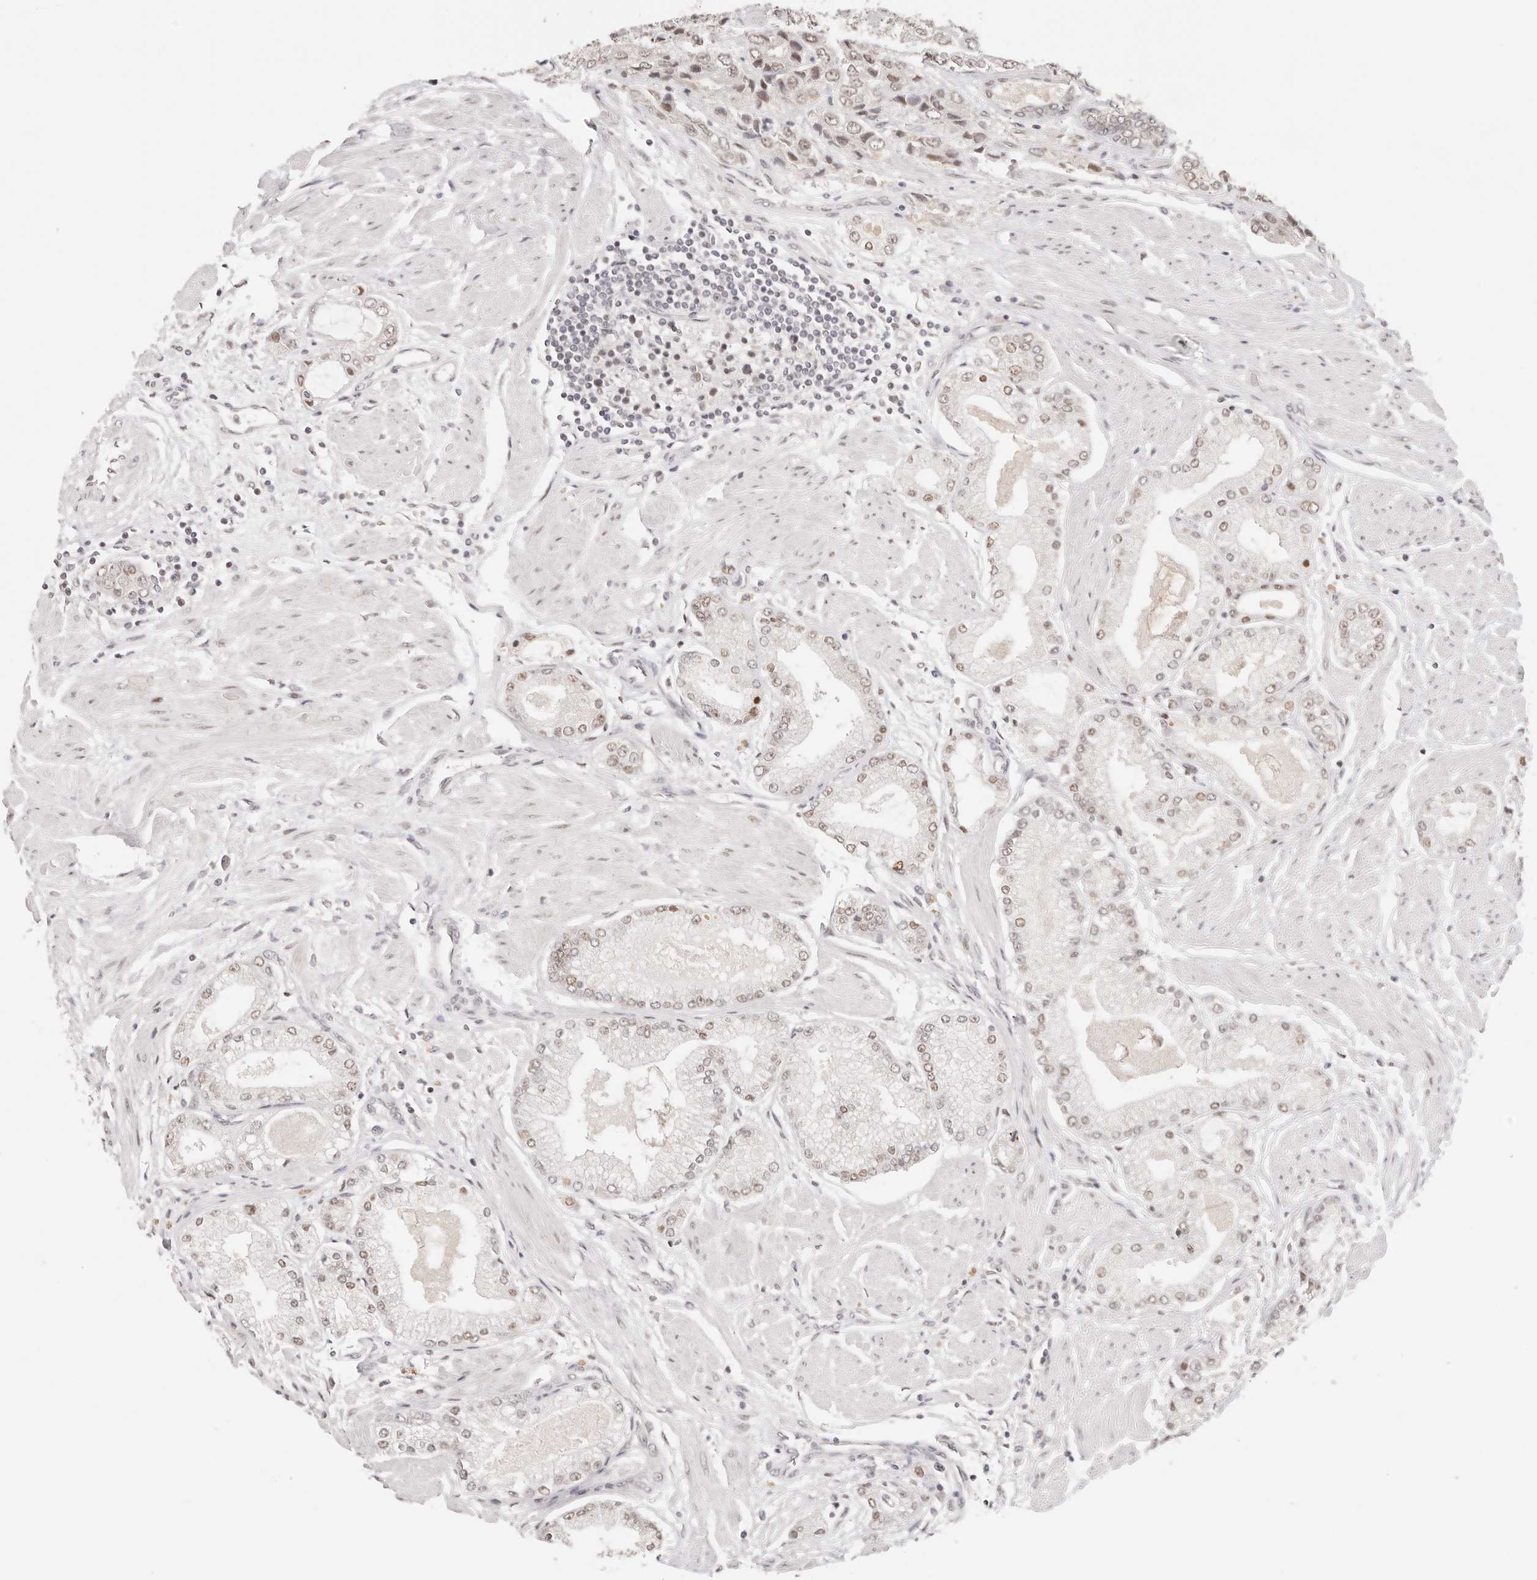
{"staining": {"intensity": "weak", "quantity": "25%-75%", "location": "nuclear"}, "tissue": "prostate cancer", "cell_type": "Tumor cells", "image_type": "cancer", "snomed": [{"axis": "morphology", "description": "Adenocarcinoma, High grade"}, {"axis": "topography", "description": "Prostate"}], "caption": "Protein analysis of adenocarcinoma (high-grade) (prostate) tissue reveals weak nuclear positivity in about 25%-75% of tumor cells. (IHC, brightfield microscopy, high magnification).", "gene": "RFC3", "patient": {"sex": "male", "age": 50}}